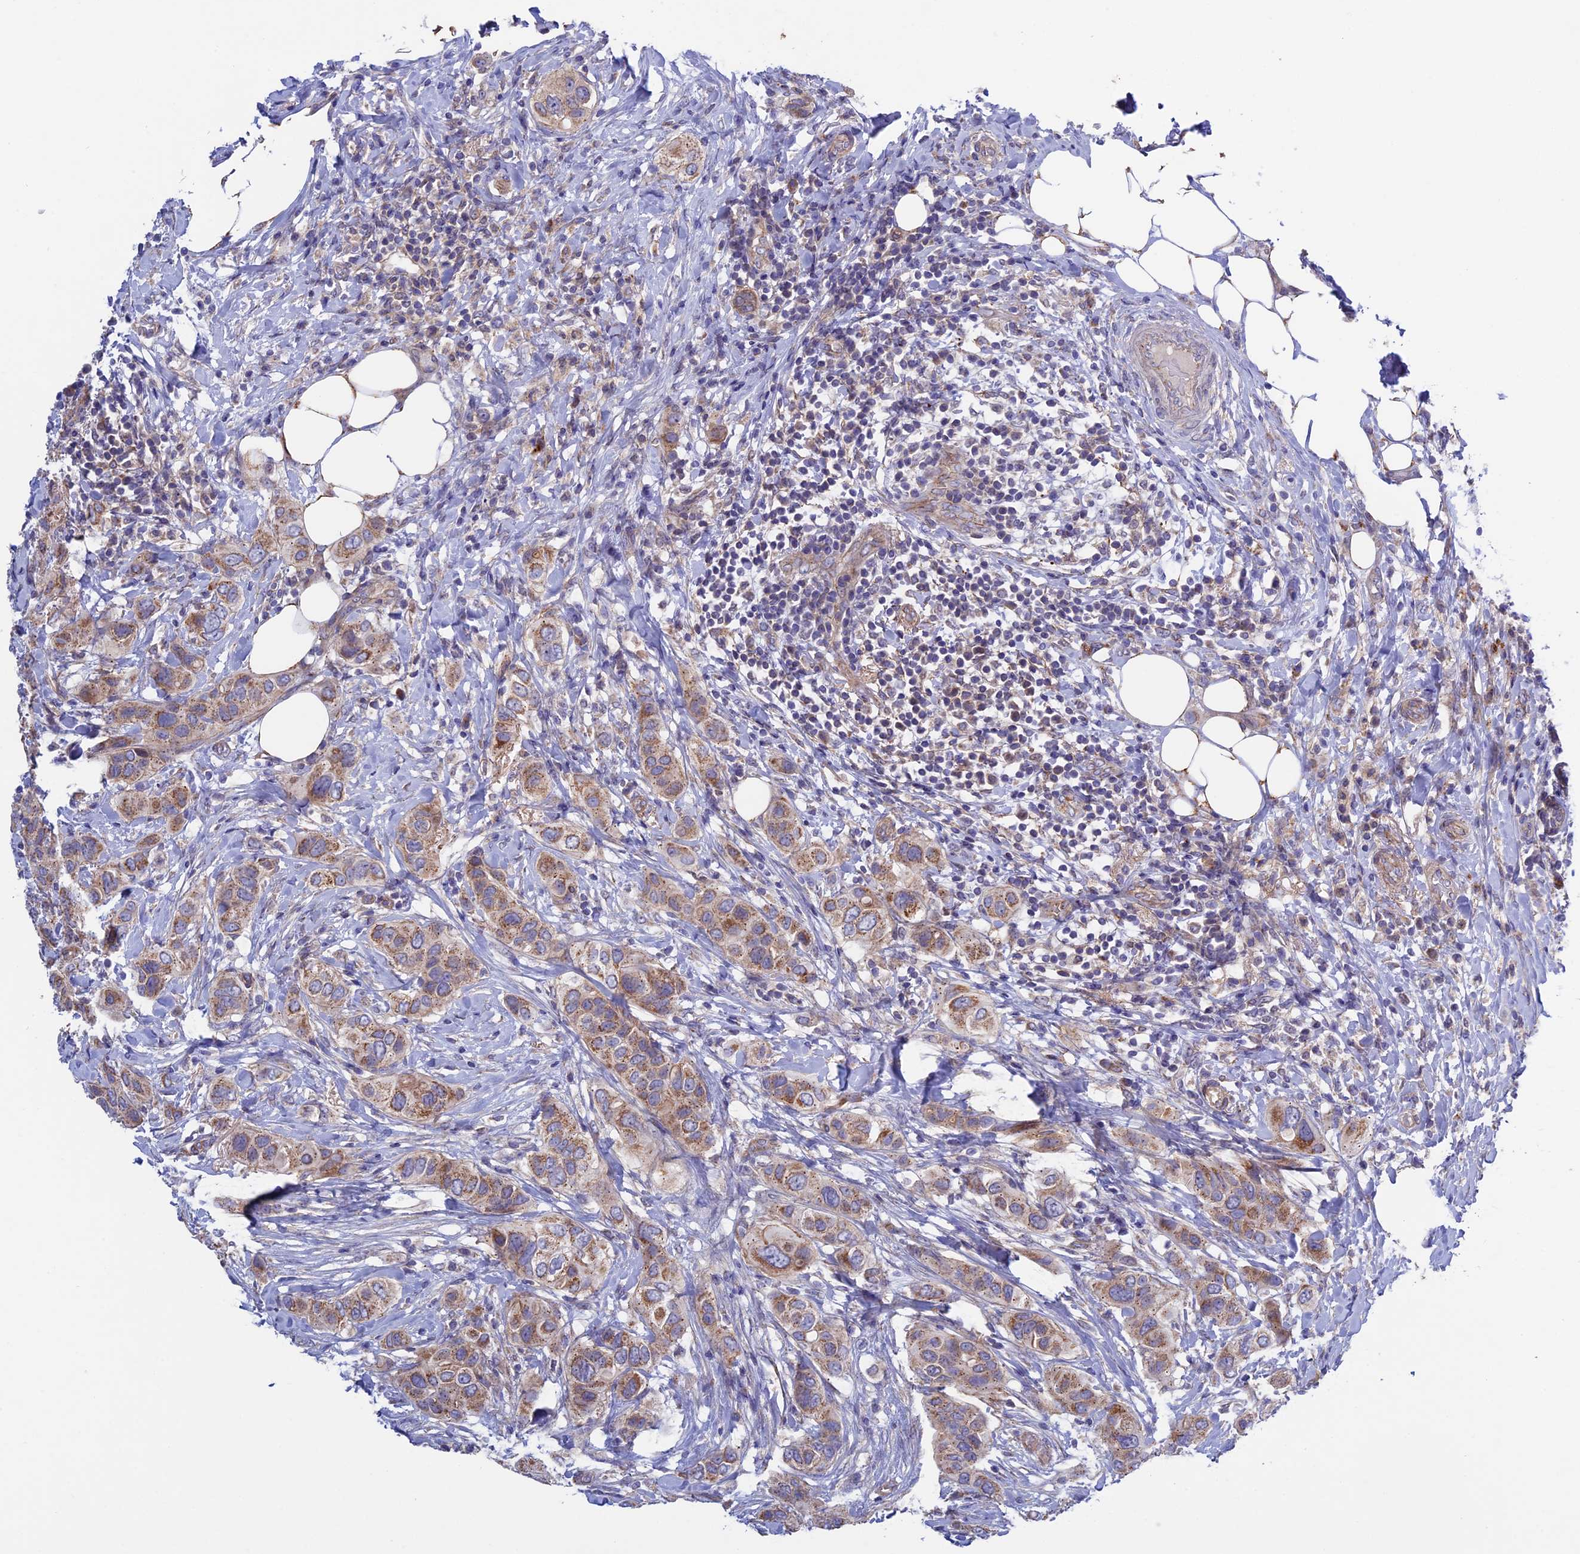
{"staining": {"intensity": "moderate", "quantity": ">75%", "location": "cytoplasmic/membranous"}, "tissue": "breast cancer", "cell_type": "Tumor cells", "image_type": "cancer", "snomed": [{"axis": "morphology", "description": "Lobular carcinoma"}, {"axis": "topography", "description": "Breast"}], "caption": "The image reveals a brown stain indicating the presence of a protein in the cytoplasmic/membranous of tumor cells in breast cancer.", "gene": "ETFDH", "patient": {"sex": "female", "age": 51}}